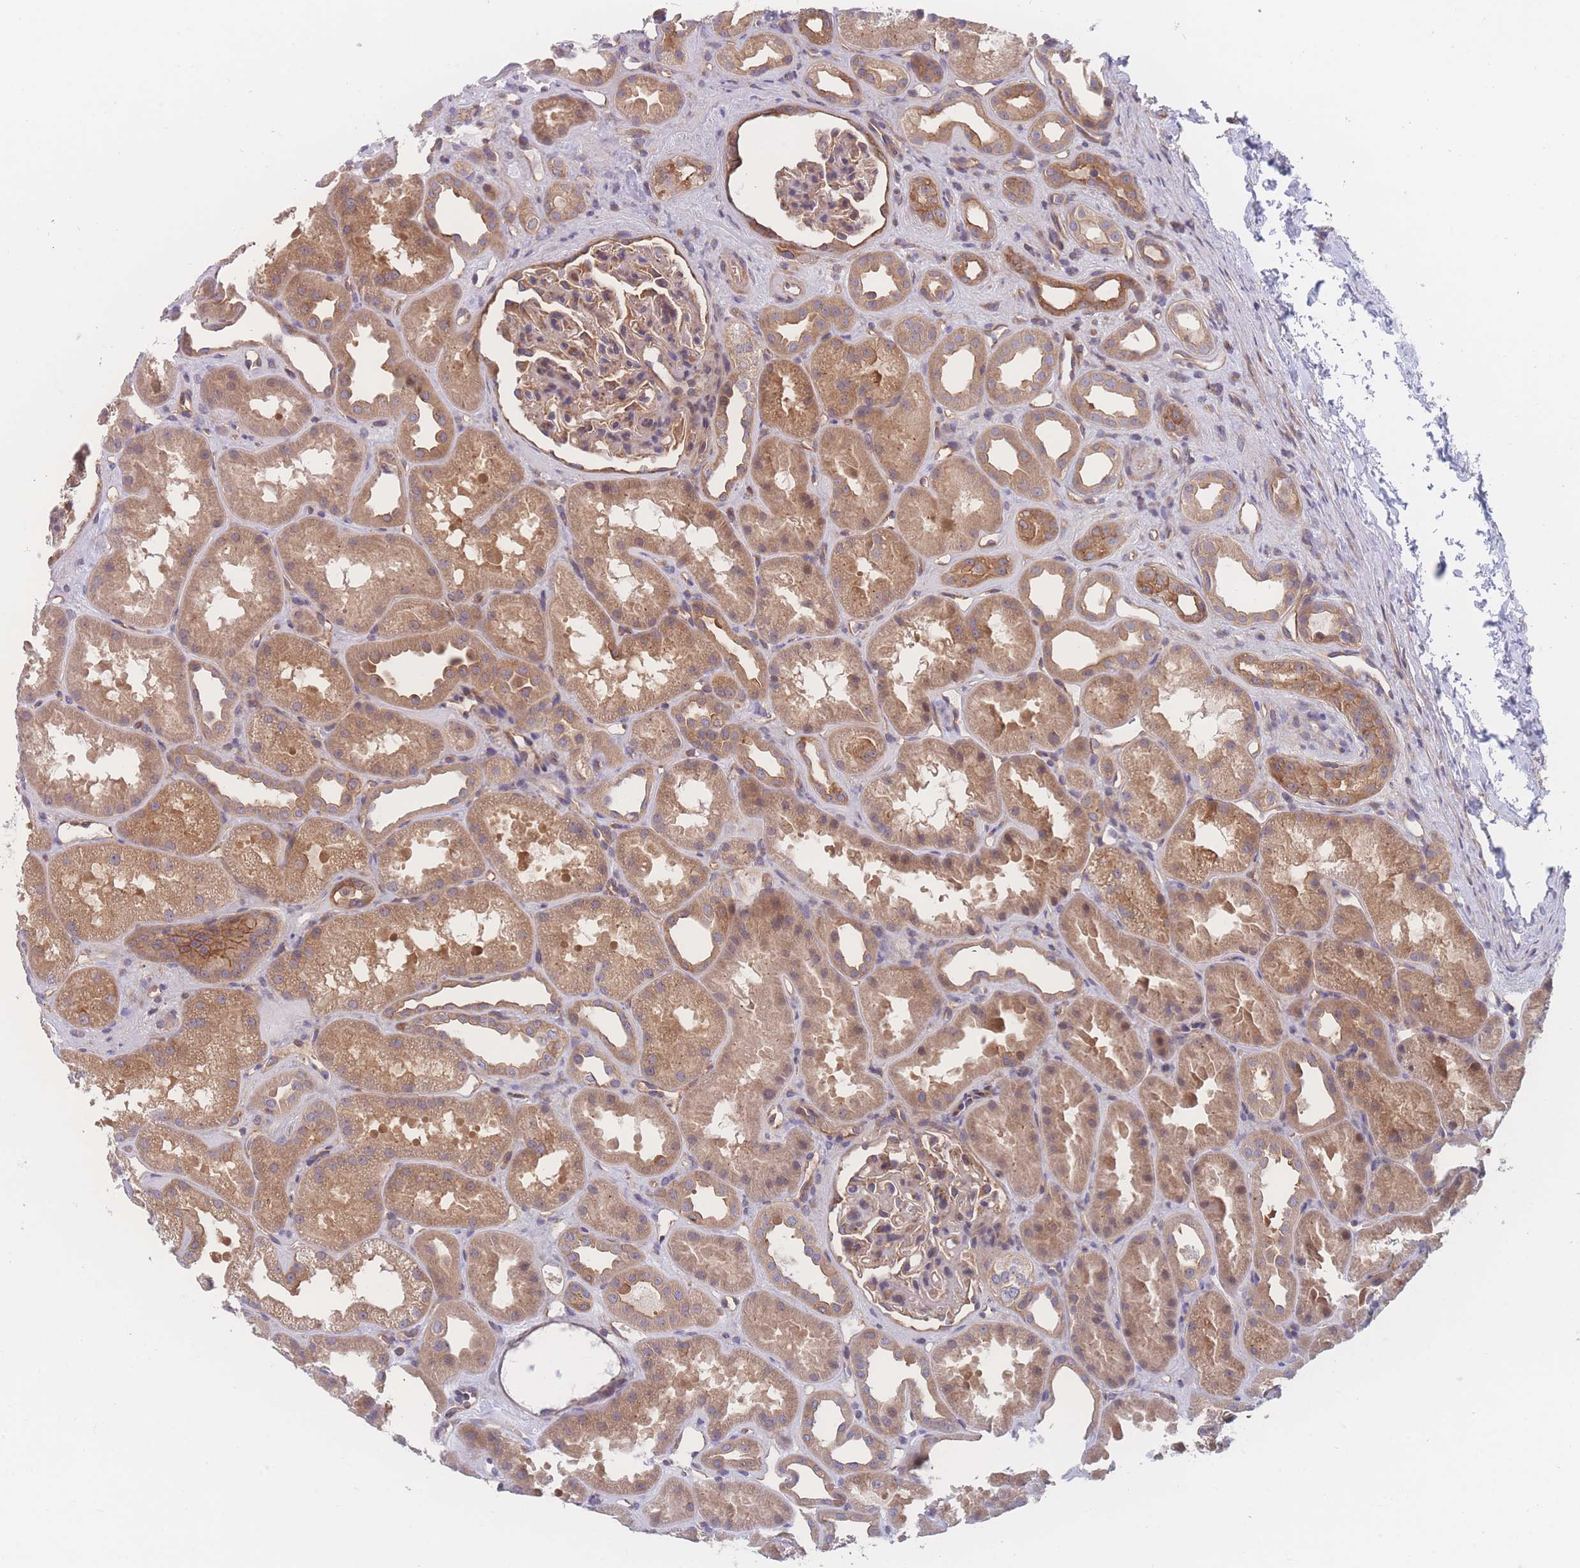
{"staining": {"intensity": "moderate", "quantity": "25%-75%", "location": "cytoplasmic/membranous"}, "tissue": "kidney", "cell_type": "Cells in glomeruli", "image_type": "normal", "snomed": [{"axis": "morphology", "description": "Normal tissue, NOS"}, {"axis": "topography", "description": "Kidney"}], "caption": "Cells in glomeruli reveal medium levels of moderate cytoplasmic/membranous positivity in approximately 25%-75% of cells in benign human kidney. Nuclei are stained in blue.", "gene": "CFAP97", "patient": {"sex": "male", "age": 61}}